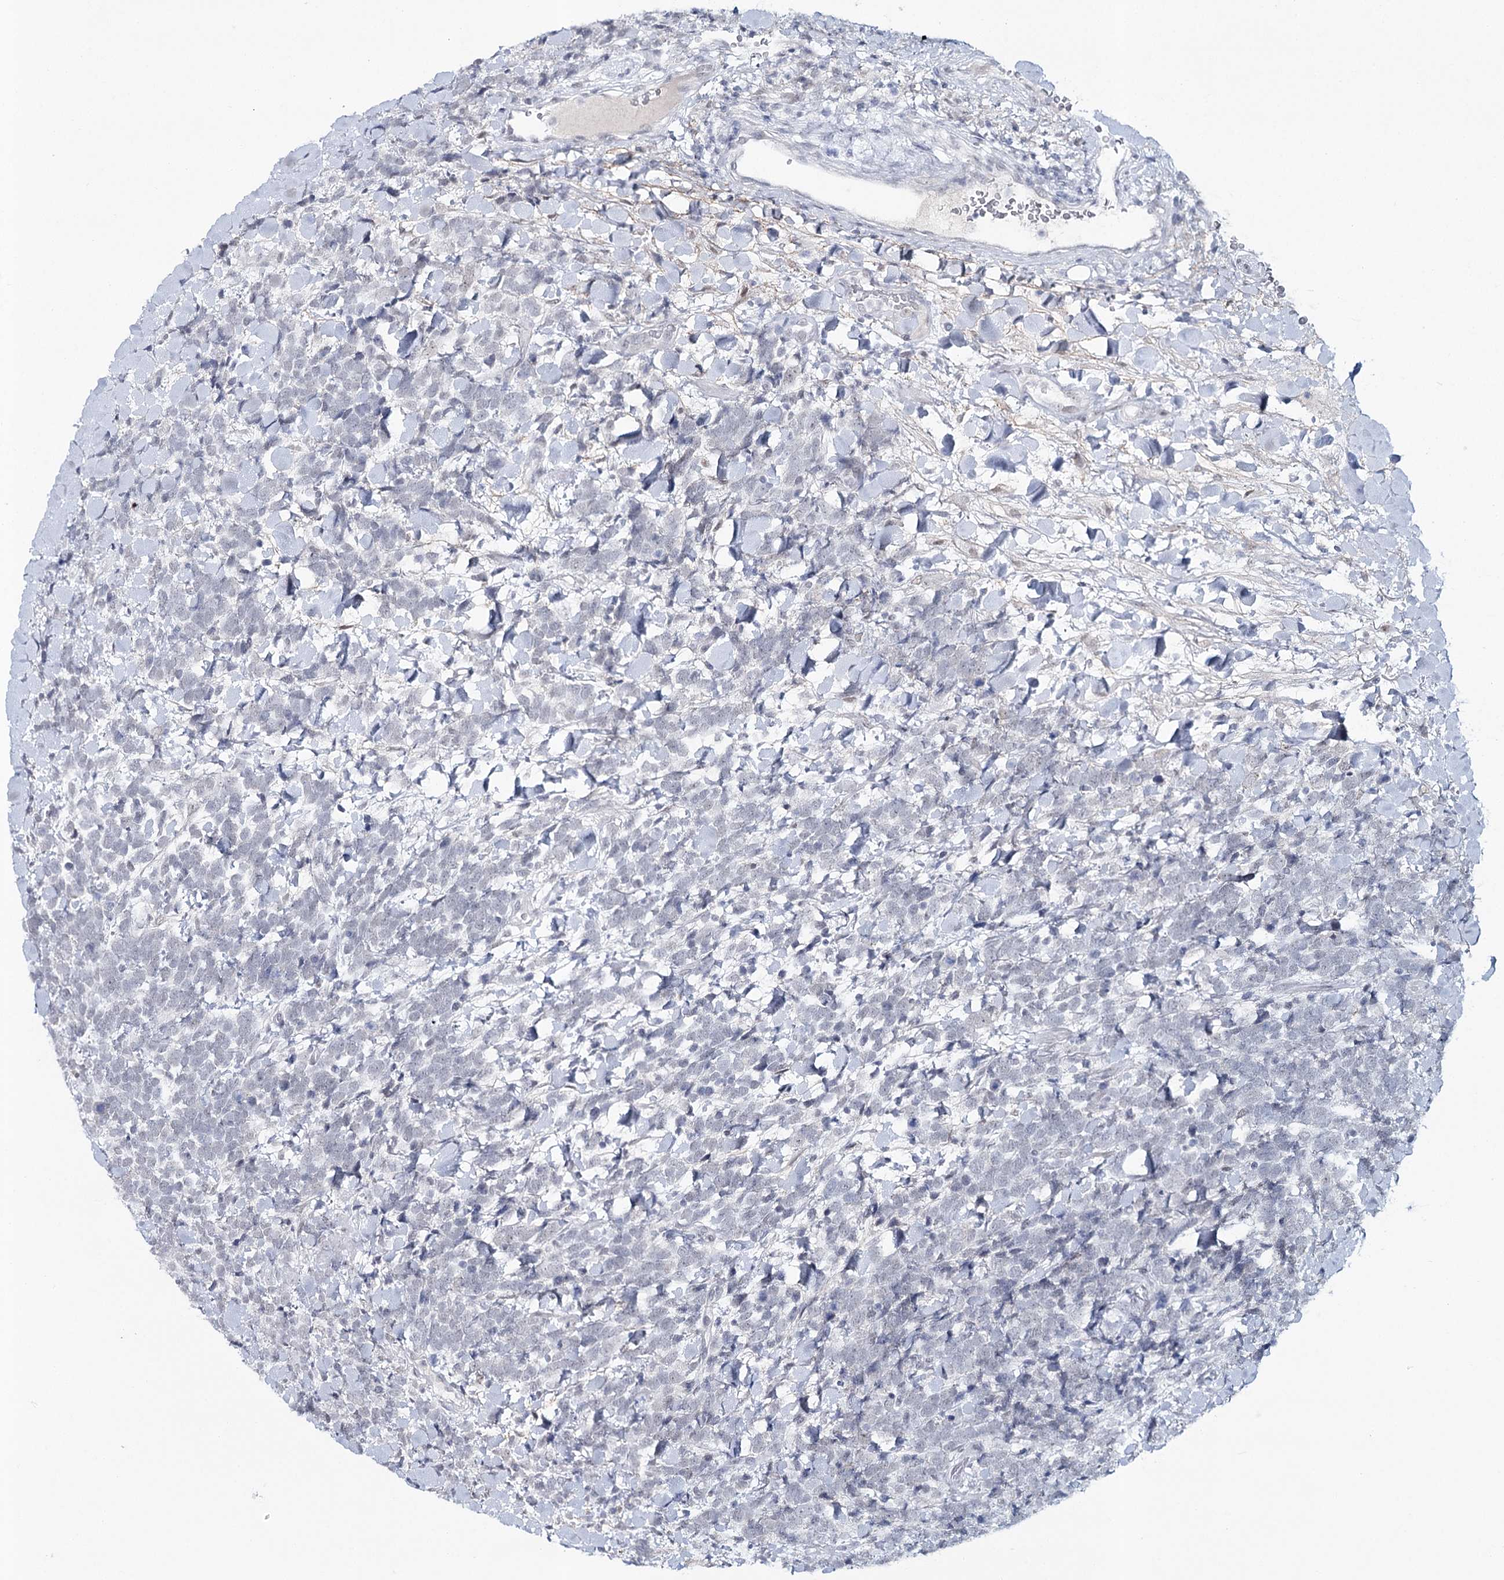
{"staining": {"intensity": "negative", "quantity": "none", "location": "none"}, "tissue": "urothelial cancer", "cell_type": "Tumor cells", "image_type": "cancer", "snomed": [{"axis": "morphology", "description": "Urothelial carcinoma, High grade"}, {"axis": "topography", "description": "Urinary bladder"}], "caption": "Immunohistochemistry (IHC) of high-grade urothelial carcinoma displays no positivity in tumor cells.", "gene": "ZC3H8", "patient": {"sex": "female", "age": 82}}